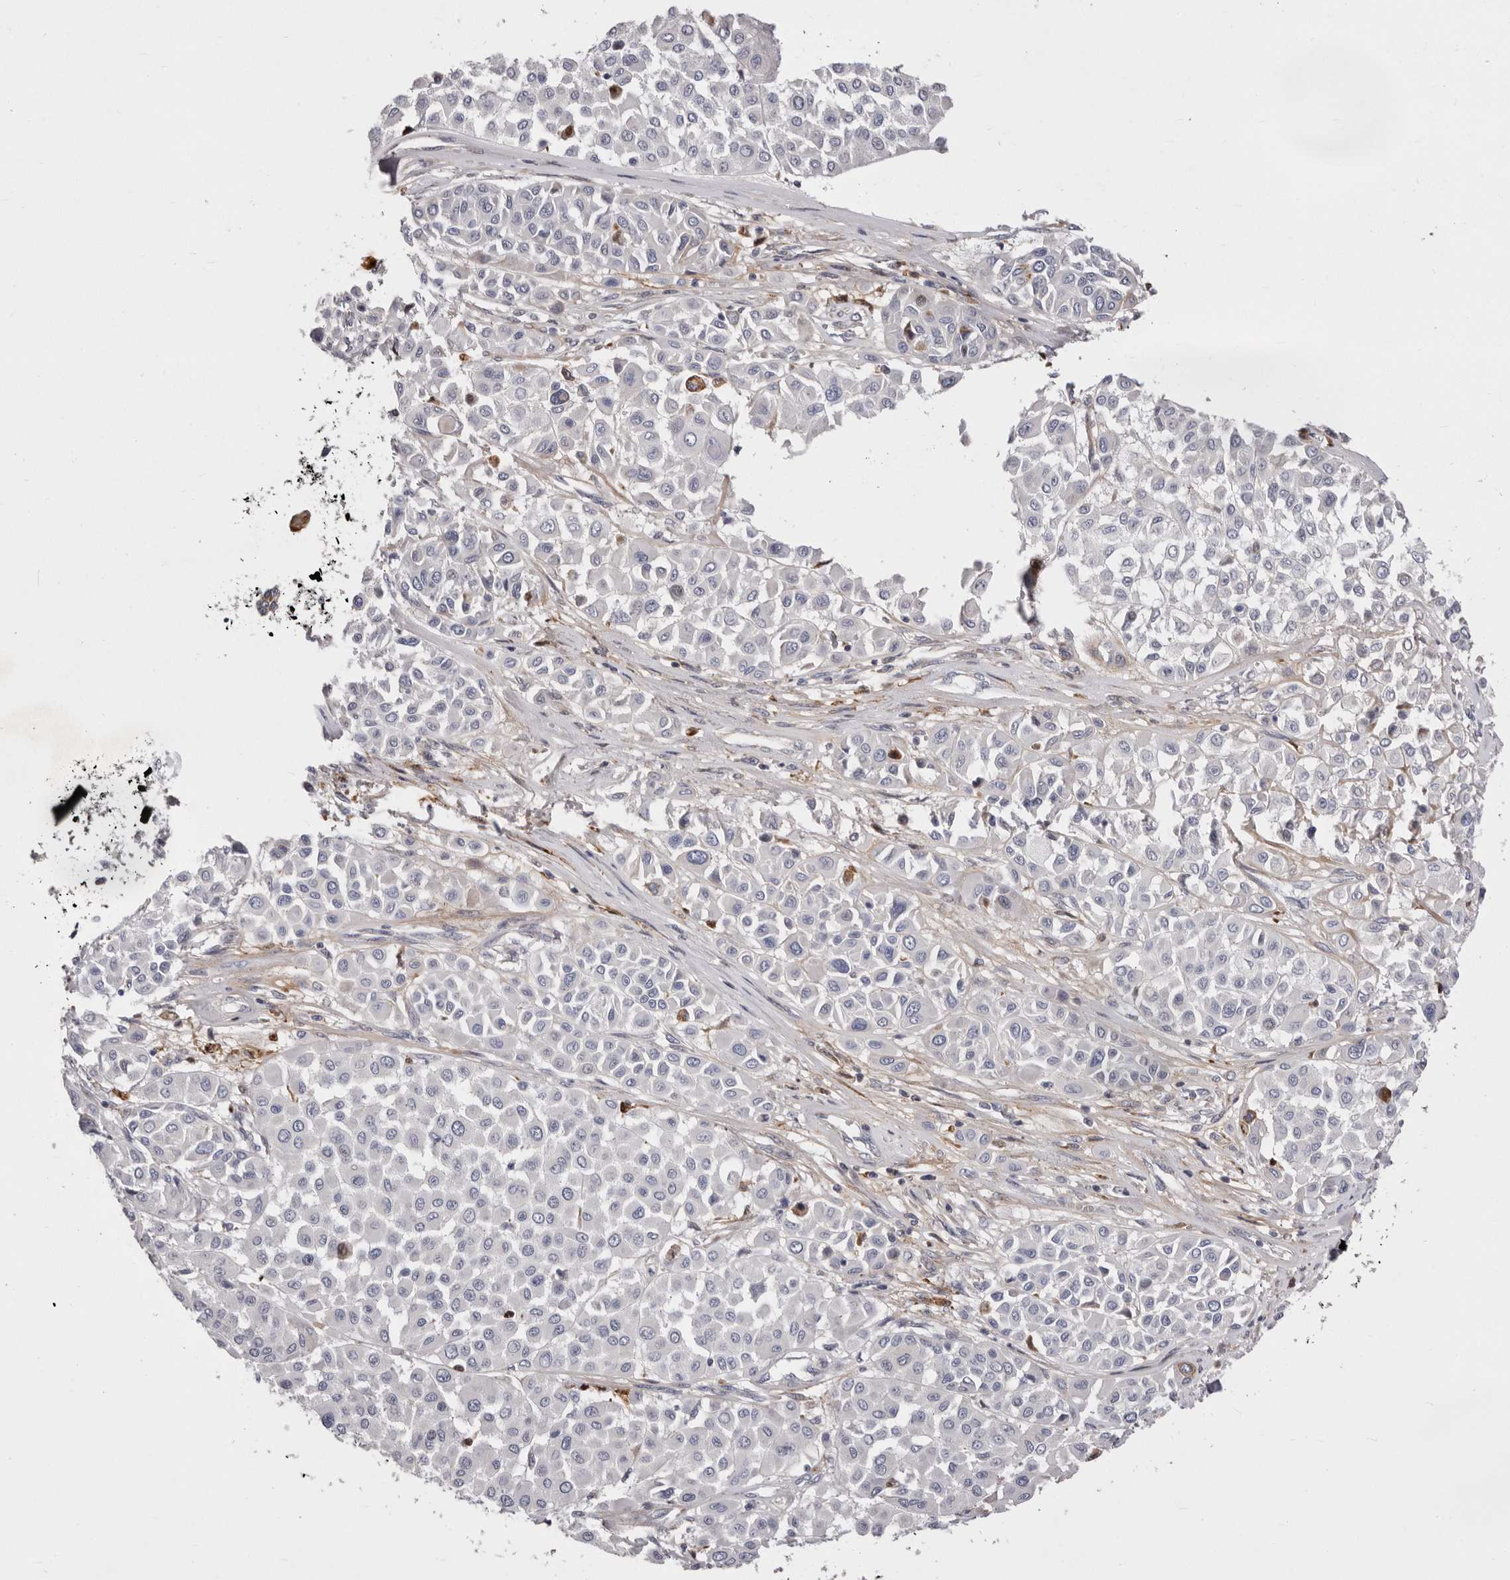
{"staining": {"intensity": "negative", "quantity": "none", "location": "none"}, "tissue": "melanoma", "cell_type": "Tumor cells", "image_type": "cancer", "snomed": [{"axis": "morphology", "description": "Malignant melanoma, Metastatic site"}, {"axis": "topography", "description": "Soft tissue"}], "caption": "The histopathology image shows no significant staining in tumor cells of malignant melanoma (metastatic site). (Brightfield microscopy of DAB immunohistochemistry (IHC) at high magnification).", "gene": "NUBPL", "patient": {"sex": "male", "age": 41}}